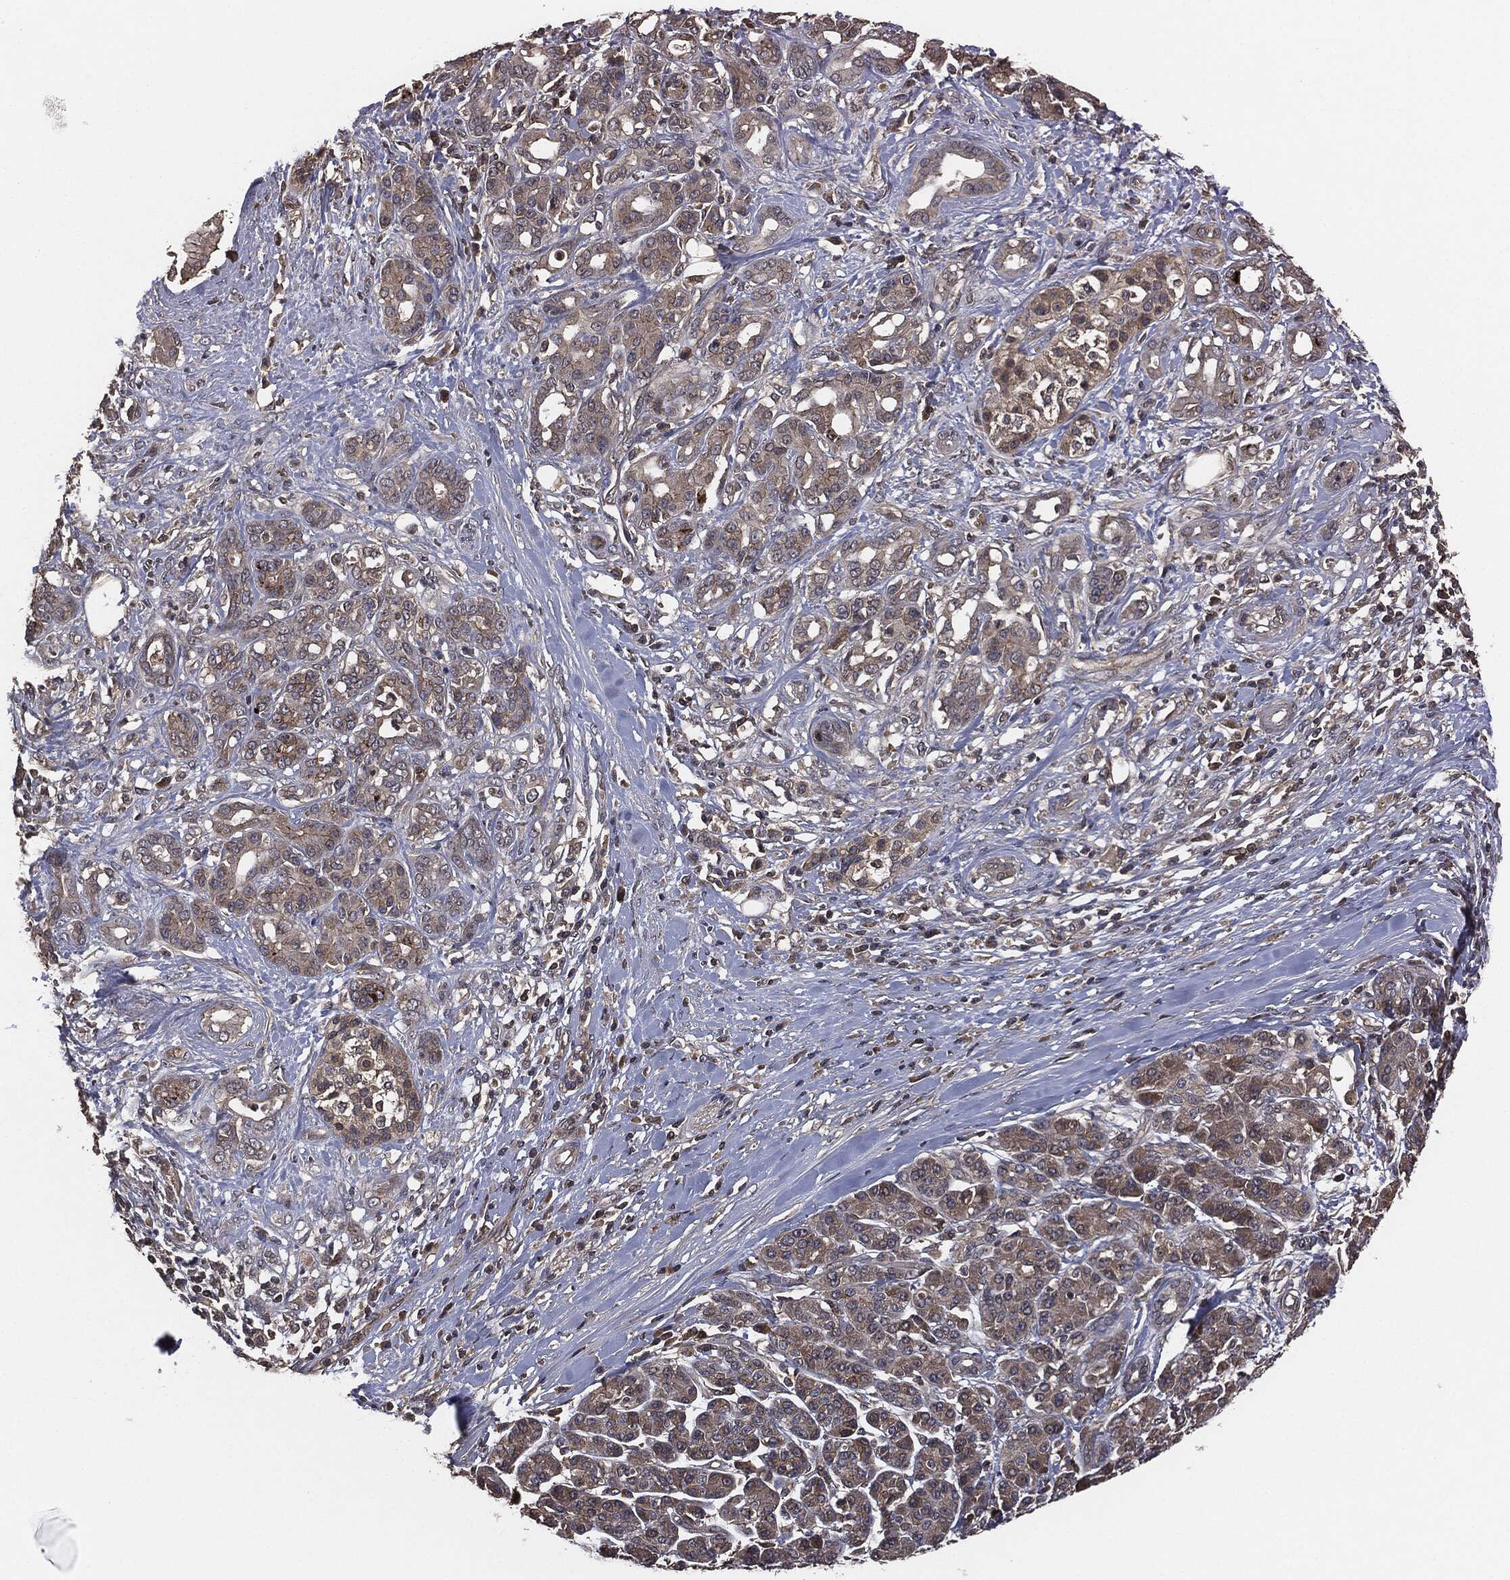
{"staining": {"intensity": "weak", "quantity": "25%-75%", "location": "cytoplasmic/membranous"}, "tissue": "pancreatic cancer", "cell_type": "Tumor cells", "image_type": "cancer", "snomed": [{"axis": "morphology", "description": "Adenocarcinoma, NOS"}, {"axis": "topography", "description": "Pancreas"}], "caption": "Immunohistochemical staining of pancreatic cancer (adenocarcinoma) displays low levels of weak cytoplasmic/membranous positivity in about 25%-75% of tumor cells.", "gene": "ERBIN", "patient": {"sex": "female", "age": 56}}